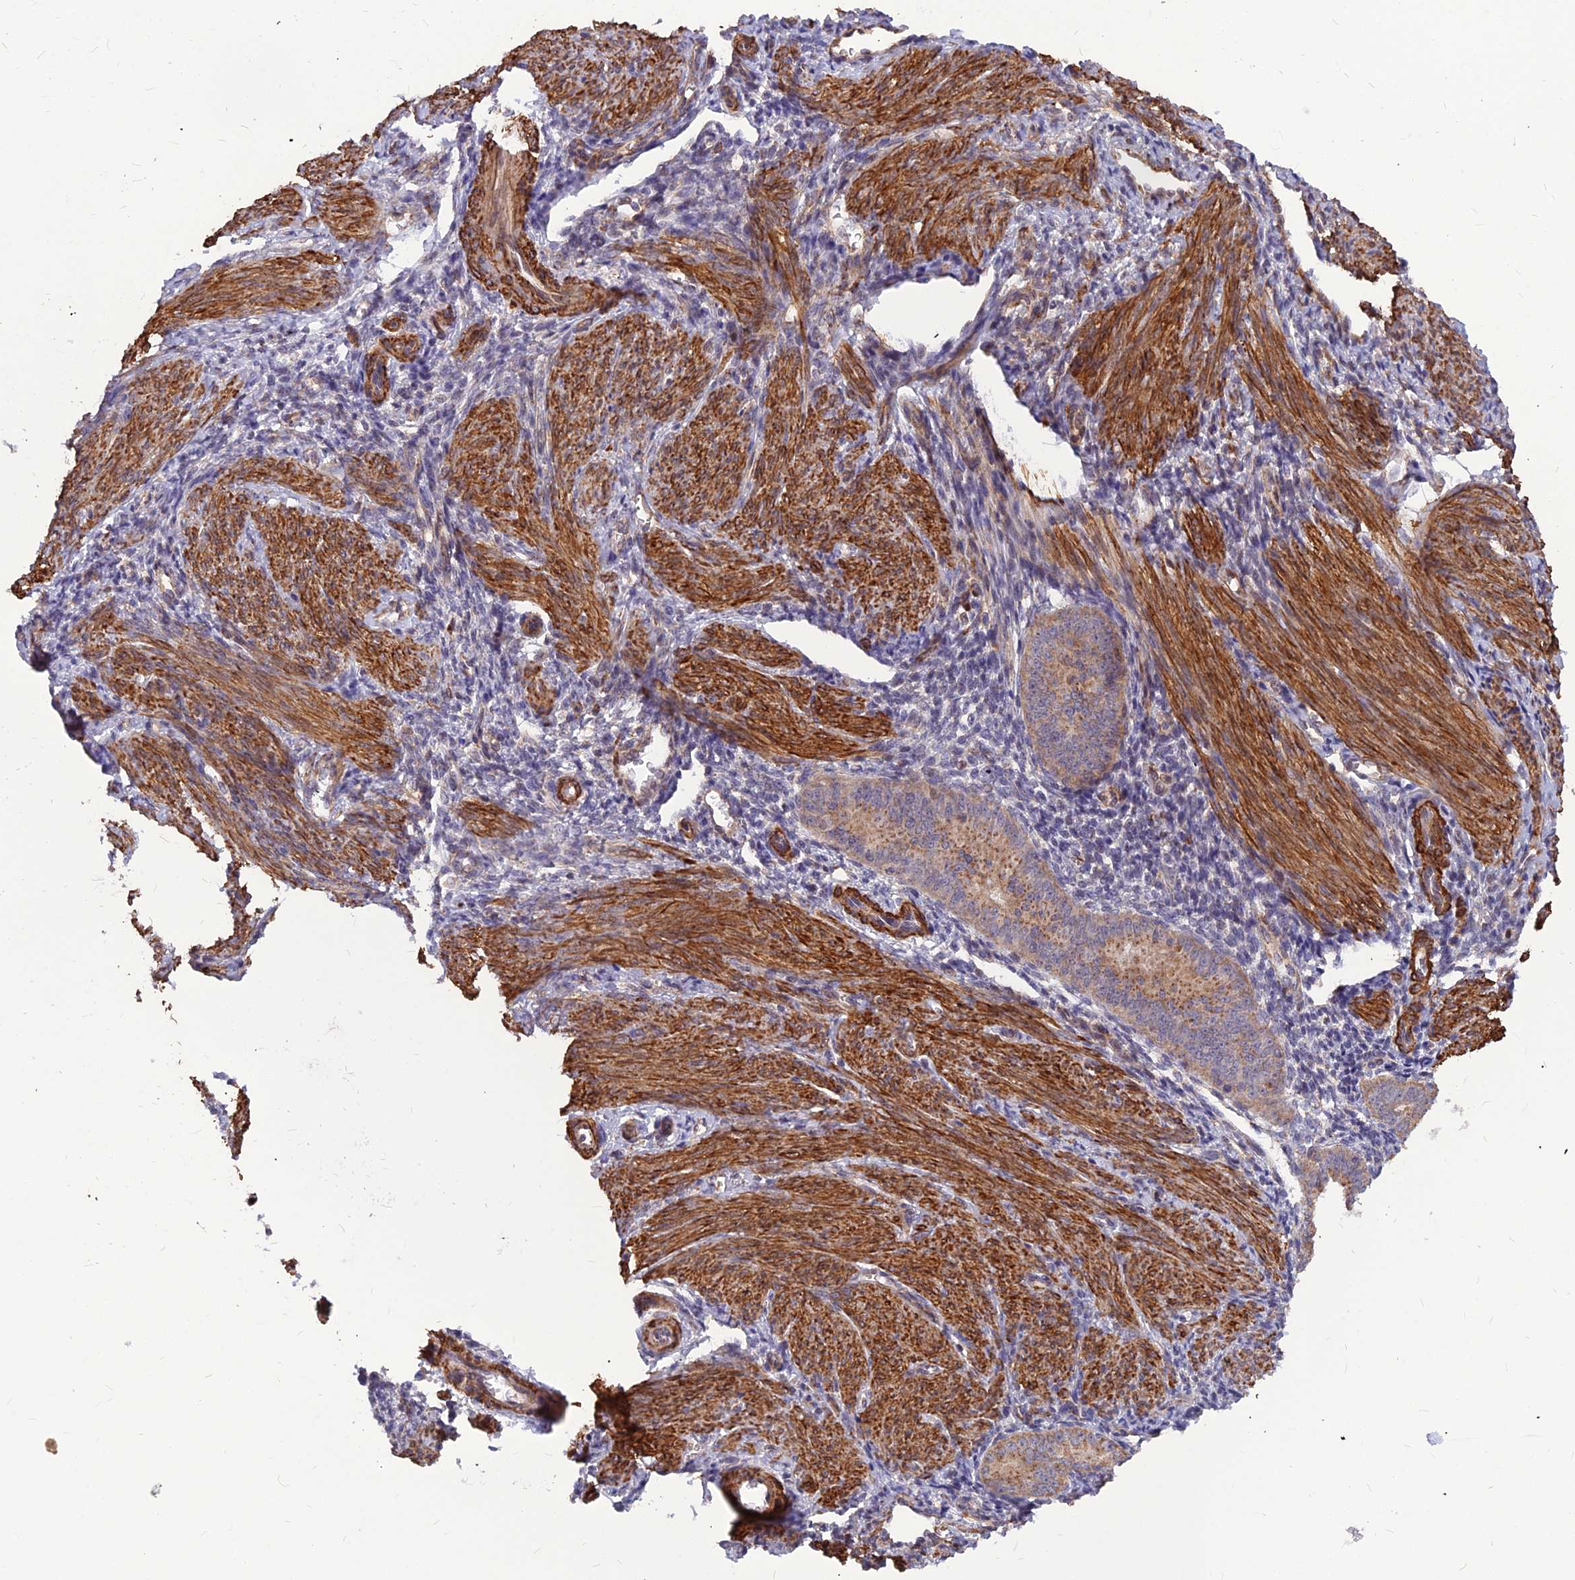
{"staining": {"intensity": "weak", "quantity": "25%-75%", "location": "cytoplasmic/membranous"}, "tissue": "endometrium", "cell_type": "Cells in endometrial stroma", "image_type": "normal", "snomed": [{"axis": "morphology", "description": "Normal tissue, NOS"}, {"axis": "topography", "description": "Uterus"}, {"axis": "topography", "description": "Endometrium"}], "caption": "The immunohistochemical stain highlights weak cytoplasmic/membranous positivity in cells in endometrial stroma of unremarkable endometrium. The protein is stained brown, and the nuclei are stained in blue (DAB IHC with brightfield microscopy, high magnification).", "gene": "LEKR1", "patient": {"sex": "female", "age": 48}}